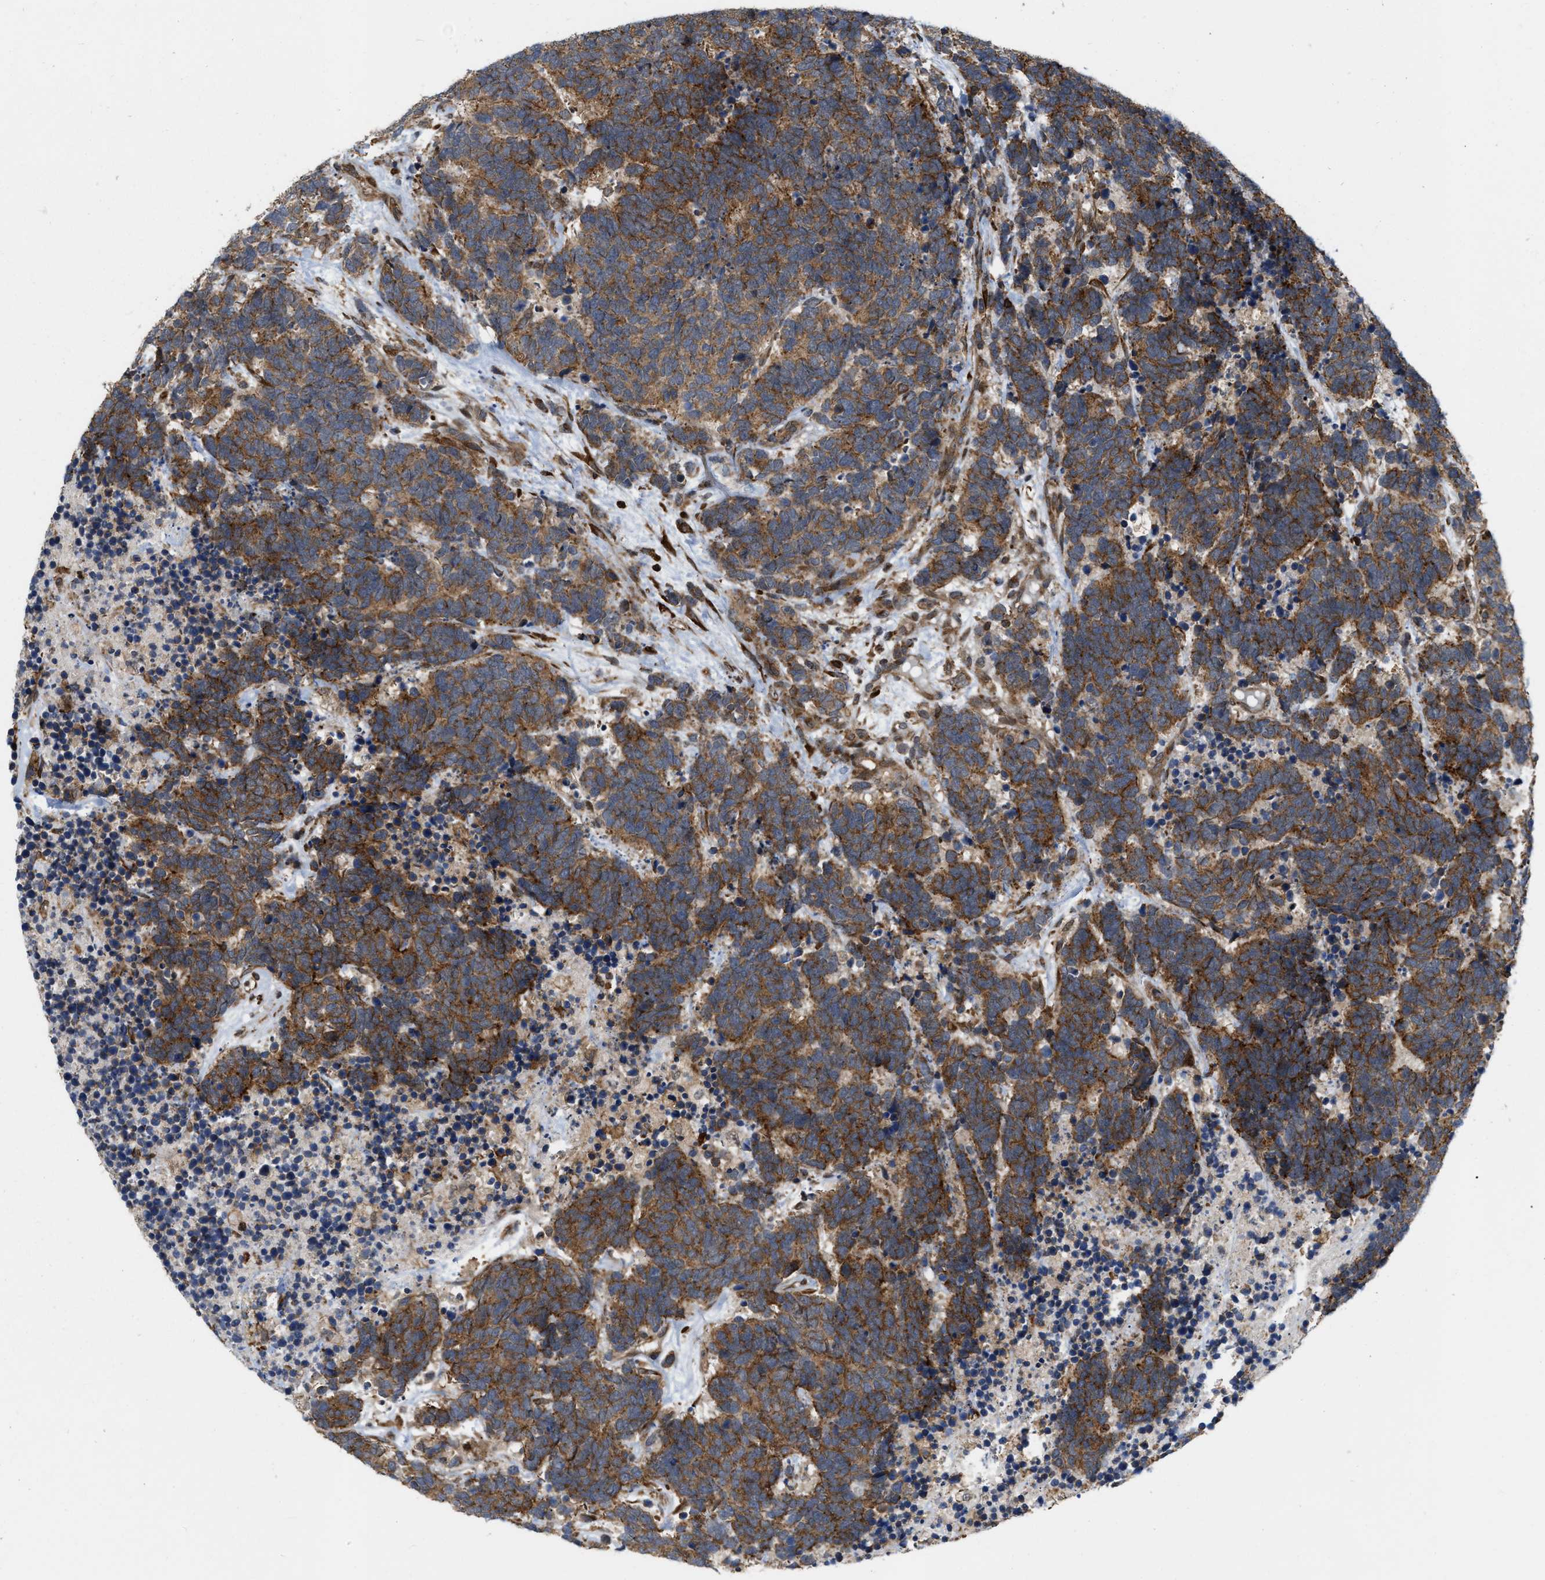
{"staining": {"intensity": "strong", "quantity": ">75%", "location": "cytoplasmic/membranous"}, "tissue": "carcinoid", "cell_type": "Tumor cells", "image_type": "cancer", "snomed": [{"axis": "morphology", "description": "Carcinoma, NOS"}, {"axis": "morphology", "description": "Carcinoid, malignant, NOS"}, {"axis": "topography", "description": "Urinary bladder"}], "caption": "There is high levels of strong cytoplasmic/membranous expression in tumor cells of carcinoid, as demonstrated by immunohistochemical staining (brown color).", "gene": "IQCE", "patient": {"sex": "male", "age": 57}}